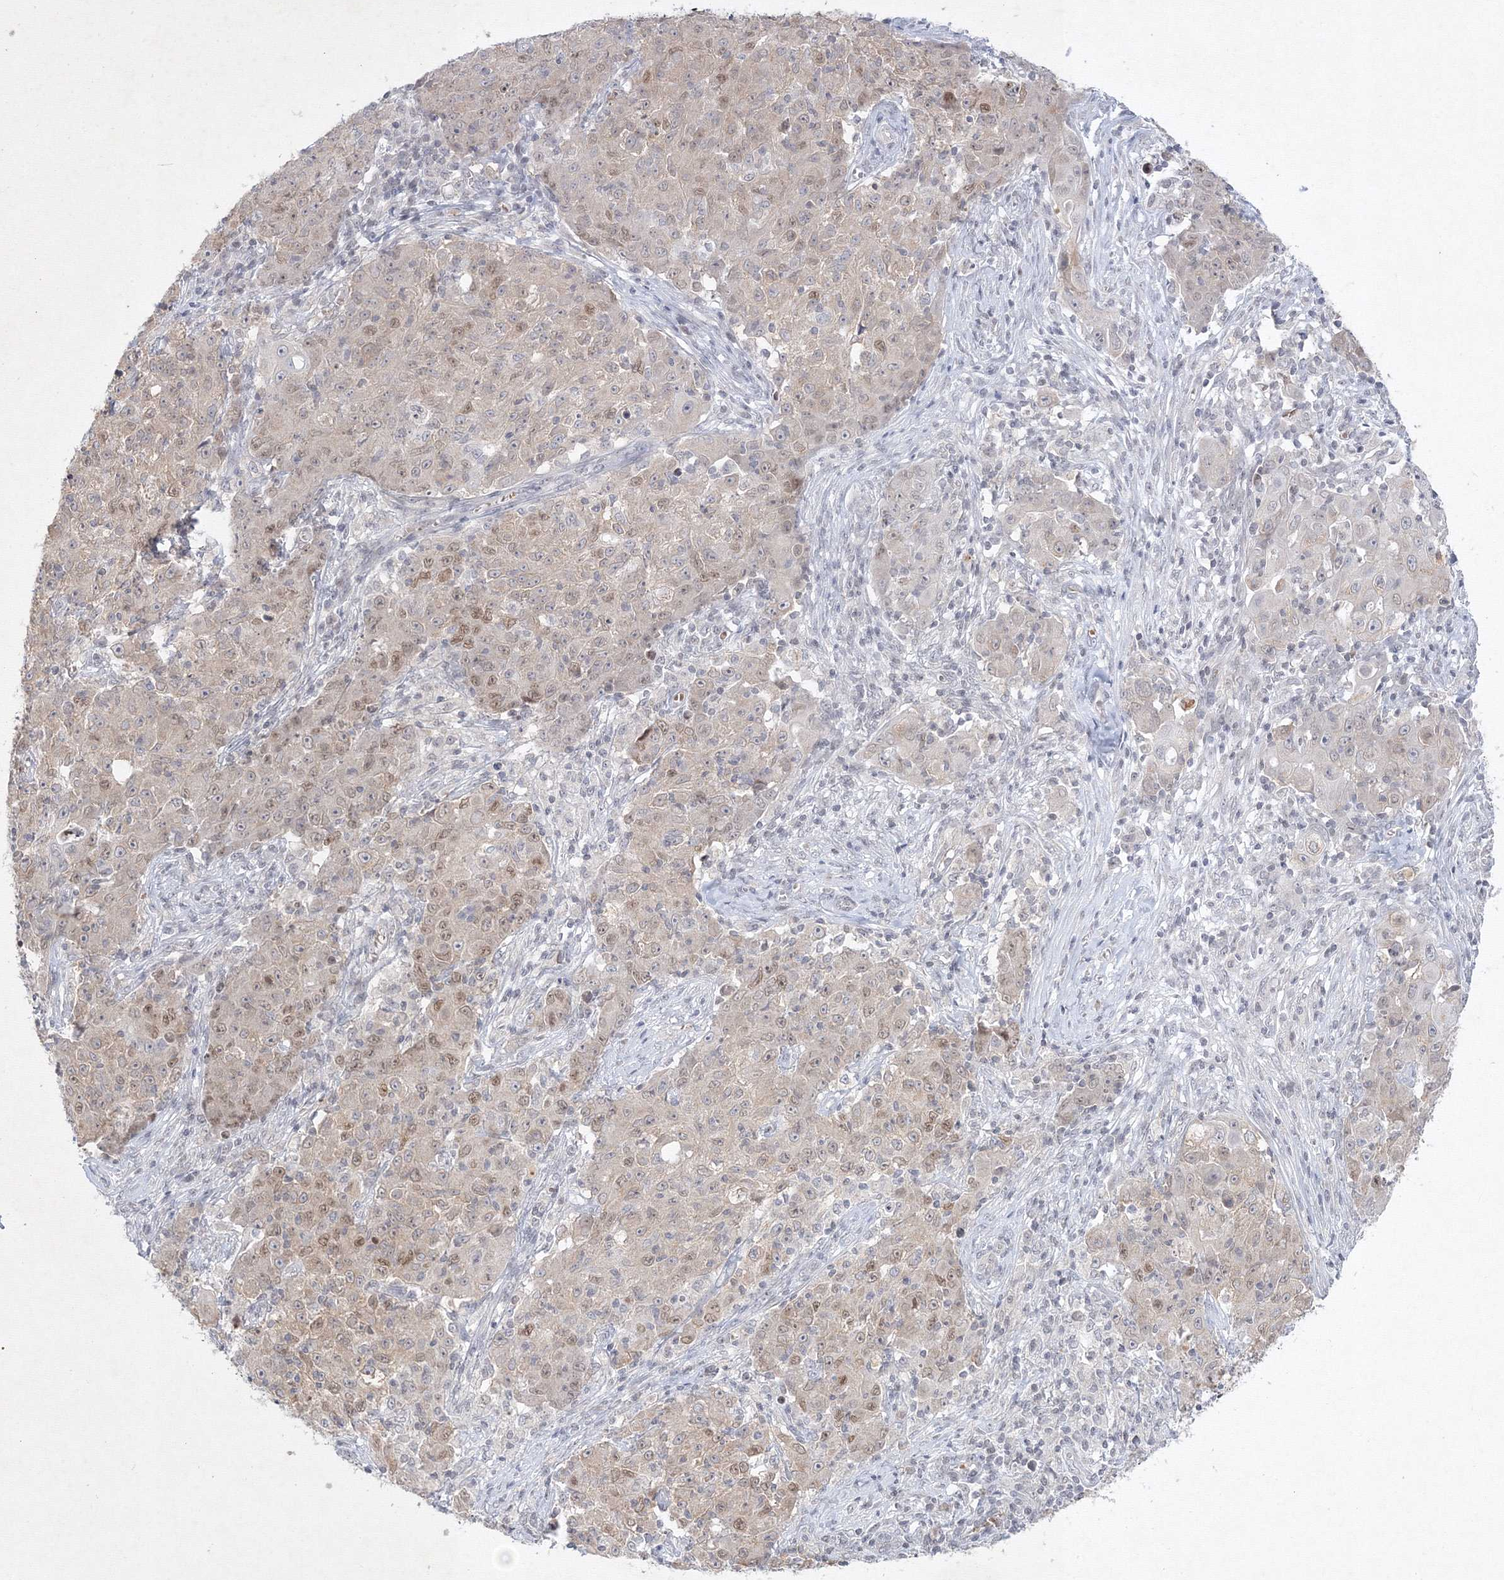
{"staining": {"intensity": "weak", "quantity": "25%-75%", "location": "cytoplasmic/membranous,nuclear"}, "tissue": "ovarian cancer", "cell_type": "Tumor cells", "image_type": "cancer", "snomed": [{"axis": "morphology", "description": "Carcinoma, endometroid"}, {"axis": "topography", "description": "Ovary"}], "caption": "Protein expression analysis of human ovarian endometroid carcinoma reveals weak cytoplasmic/membranous and nuclear staining in approximately 25%-75% of tumor cells.", "gene": "NXPE3", "patient": {"sex": "female", "age": 42}}